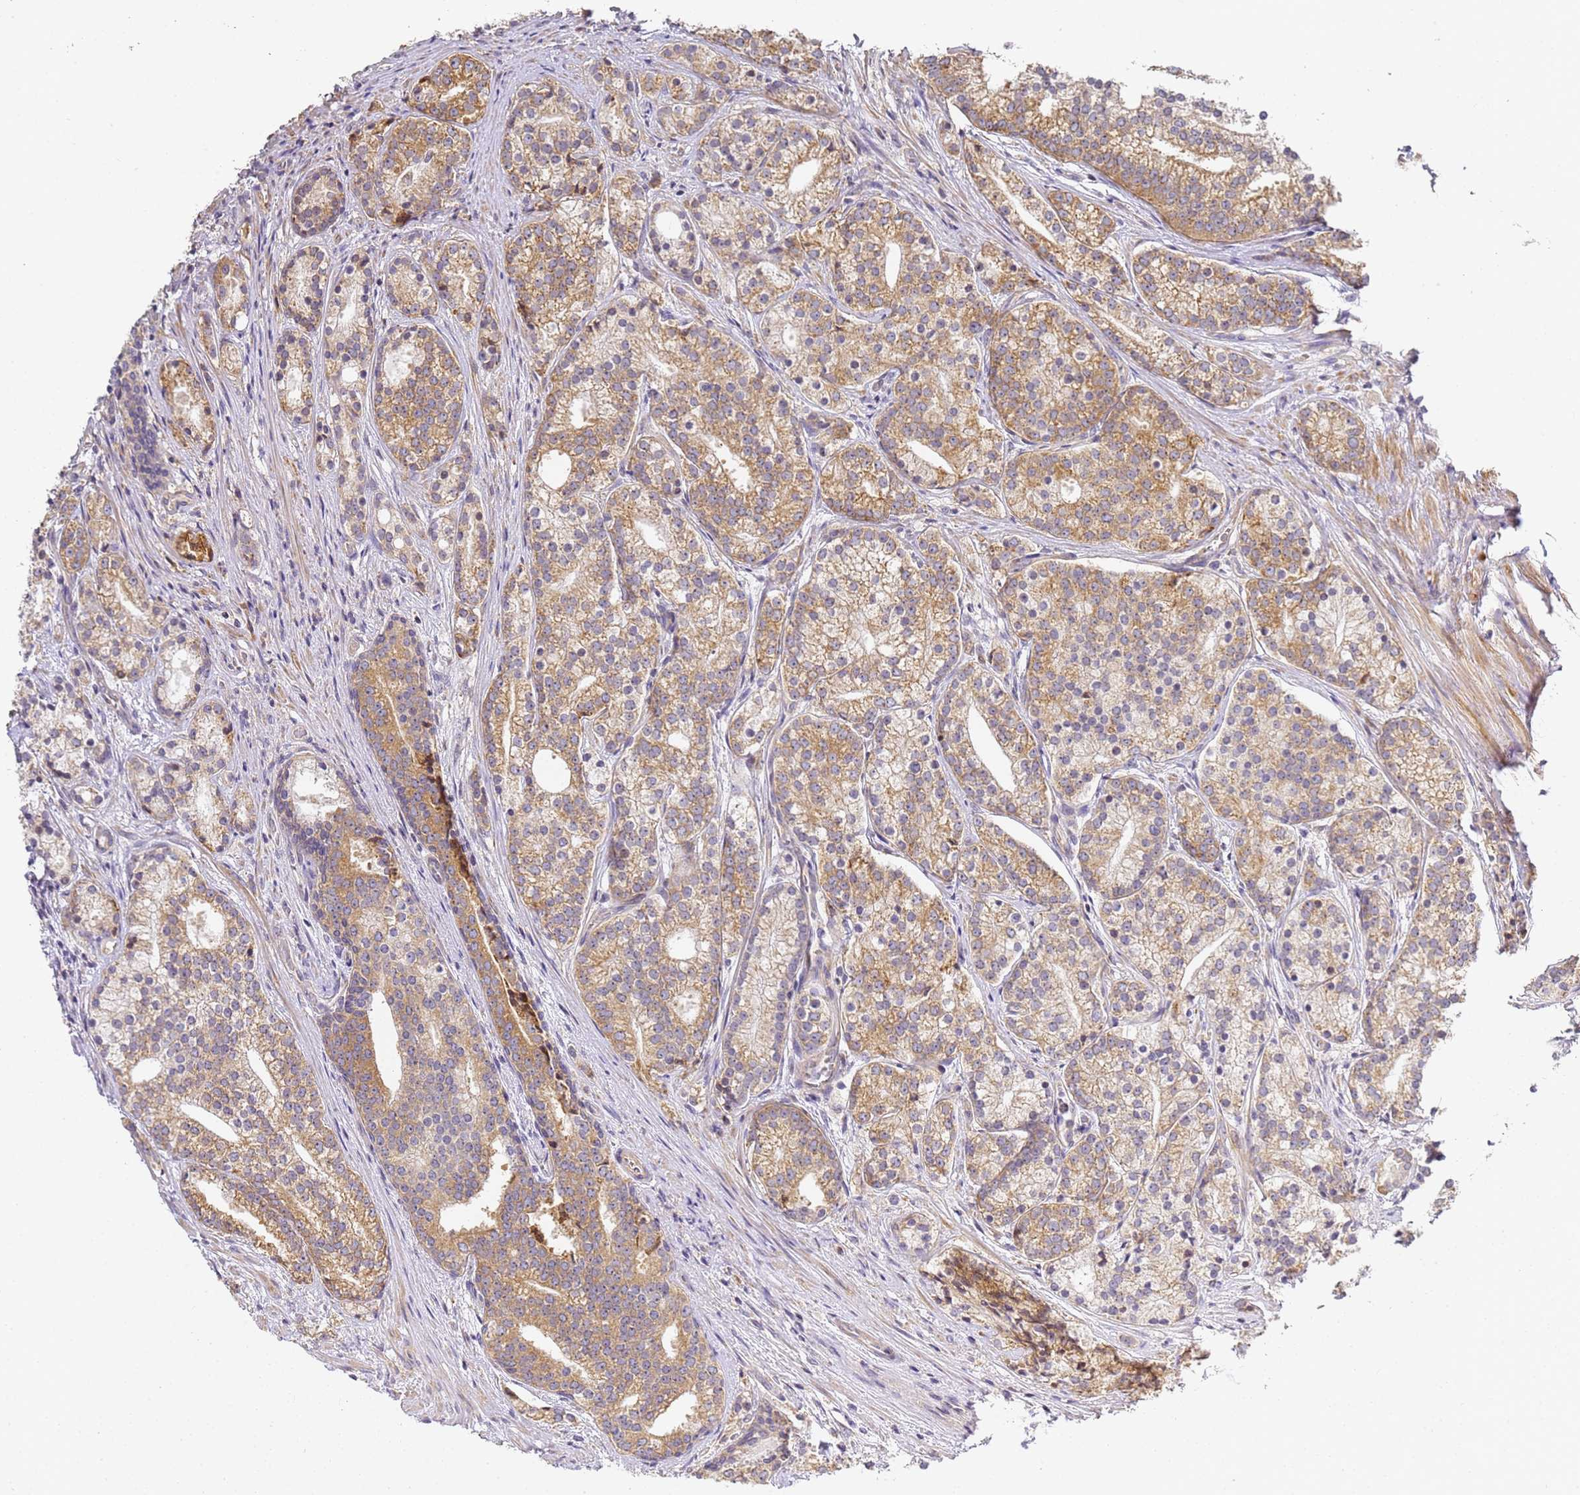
{"staining": {"intensity": "strong", "quantity": ">75%", "location": "cytoplasmic/membranous"}, "tissue": "prostate cancer", "cell_type": "Tumor cells", "image_type": "cancer", "snomed": [{"axis": "morphology", "description": "Adenocarcinoma, Low grade"}, {"axis": "topography", "description": "Prostate"}], "caption": "About >75% of tumor cells in low-grade adenocarcinoma (prostate) reveal strong cytoplasmic/membranous protein staining as visualized by brown immunohistochemical staining.", "gene": "RPL13A", "patient": {"sex": "male", "age": 71}}